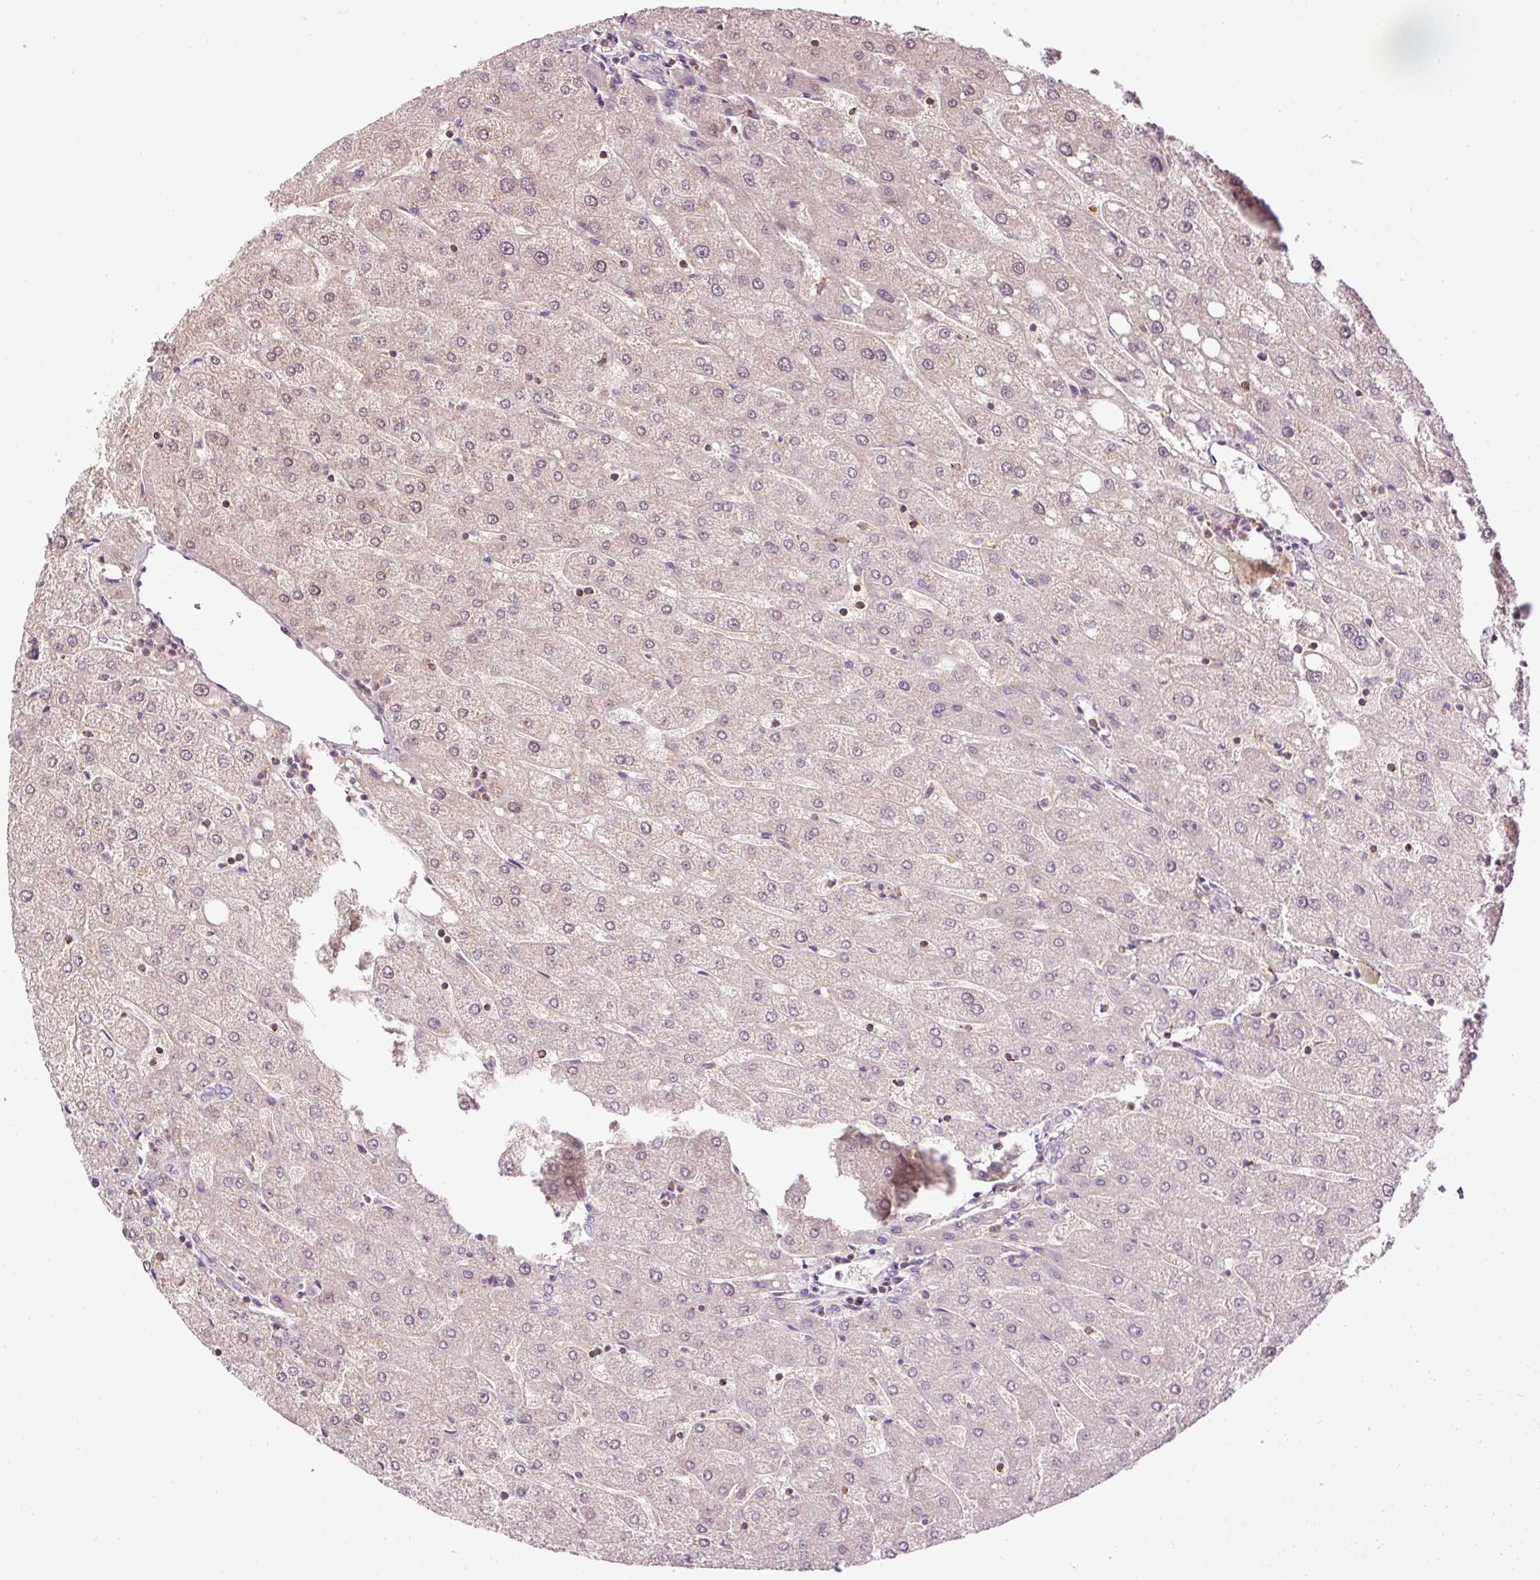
{"staining": {"intensity": "negative", "quantity": "none", "location": "none"}, "tissue": "liver", "cell_type": "Cholangiocytes", "image_type": "normal", "snomed": [{"axis": "morphology", "description": "Normal tissue, NOS"}, {"axis": "topography", "description": "Liver"}], "caption": "Immunohistochemistry (IHC) photomicrograph of unremarkable liver: human liver stained with DAB demonstrates no significant protein positivity in cholangiocytes.", "gene": "SIPA1", "patient": {"sex": "male", "age": 67}}